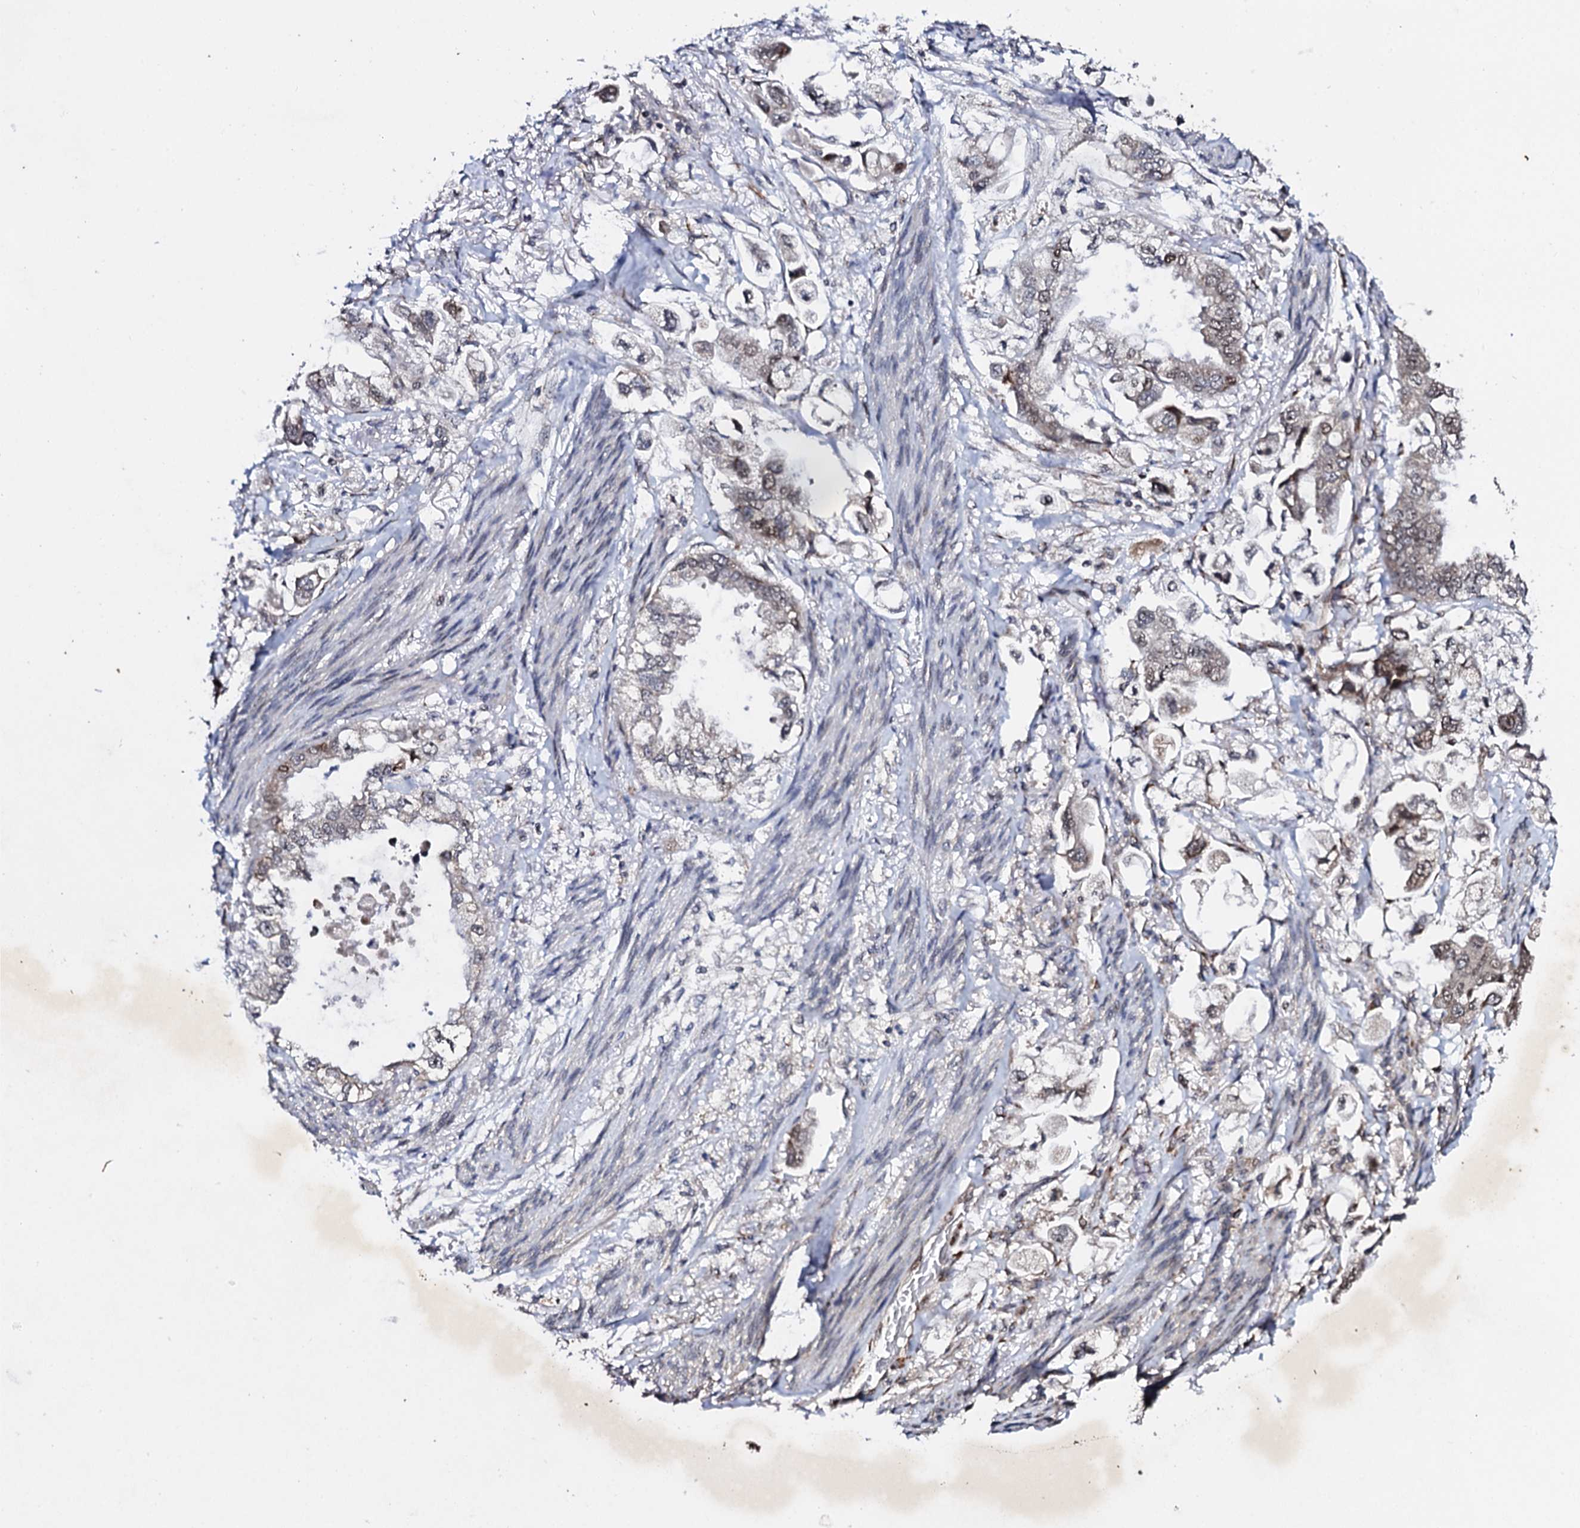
{"staining": {"intensity": "weak", "quantity": "<25%", "location": "nuclear"}, "tissue": "stomach cancer", "cell_type": "Tumor cells", "image_type": "cancer", "snomed": [{"axis": "morphology", "description": "Adenocarcinoma, NOS"}, {"axis": "topography", "description": "Stomach"}], "caption": "Tumor cells show no significant protein positivity in stomach cancer.", "gene": "FAM111A", "patient": {"sex": "male", "age": 62}}